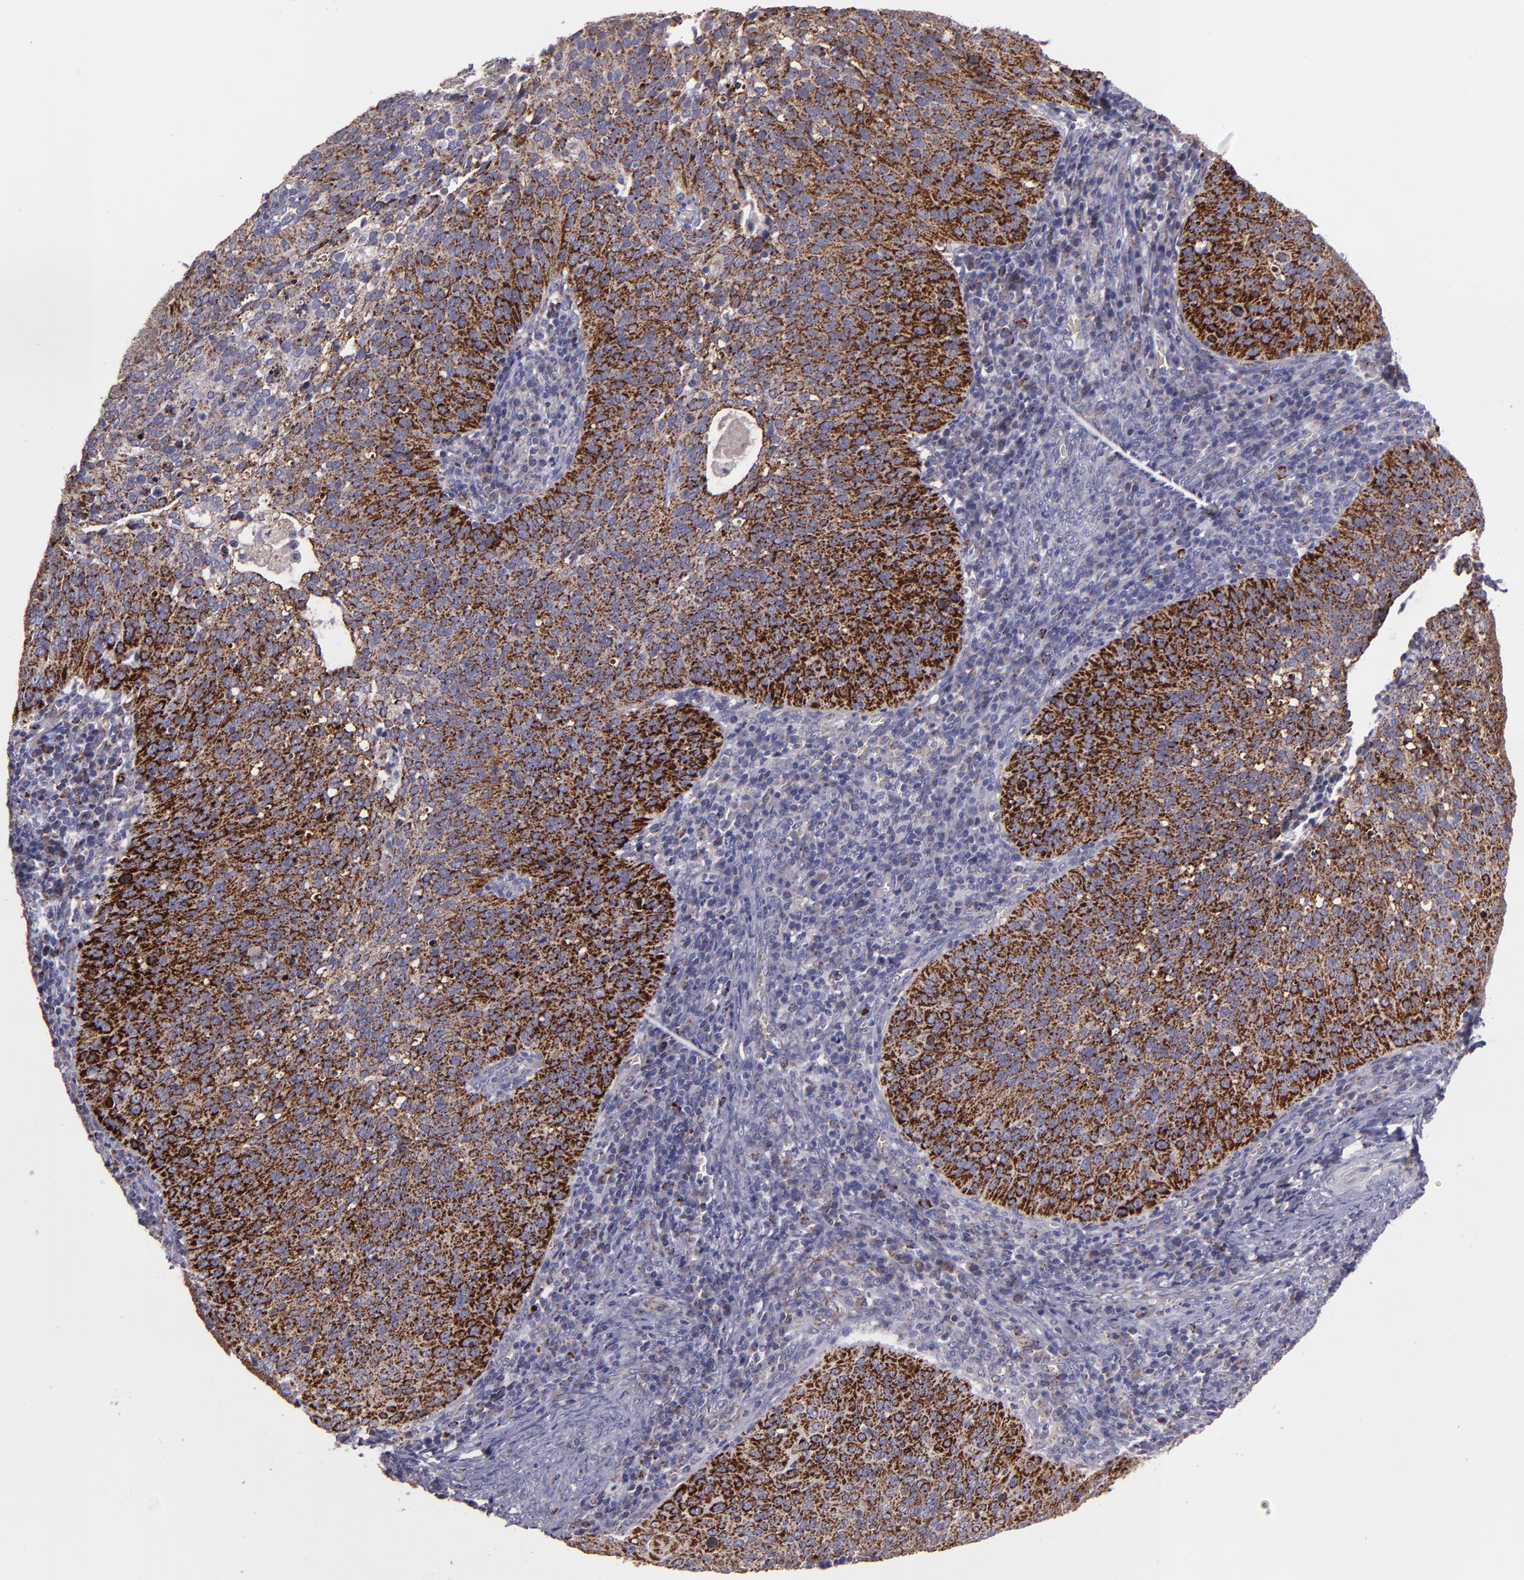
{"staining": {"intensity": "strong", "quantity": ">75%", "location": "cytoplasmic/membranous"}, "tissue": "cervical cancer", "cell_type": "Tumor cells", "image_type": "cancer", "snomed": [{"axis": "morphology", "description": "Squamous cell carcinoma, NOS"}, {"axis": "topography", "description": "Cervix"}], "caption": "This photomicrograph reveals immunohistochemistry (IHC) staining of cervical cancer (squamous cell carcinoma), with high strong cytoplasmic/membranous positivity in about >75% of tumor cells.", "gene": "HSPD1", "patient": {"sex": "female", "age": 39}}